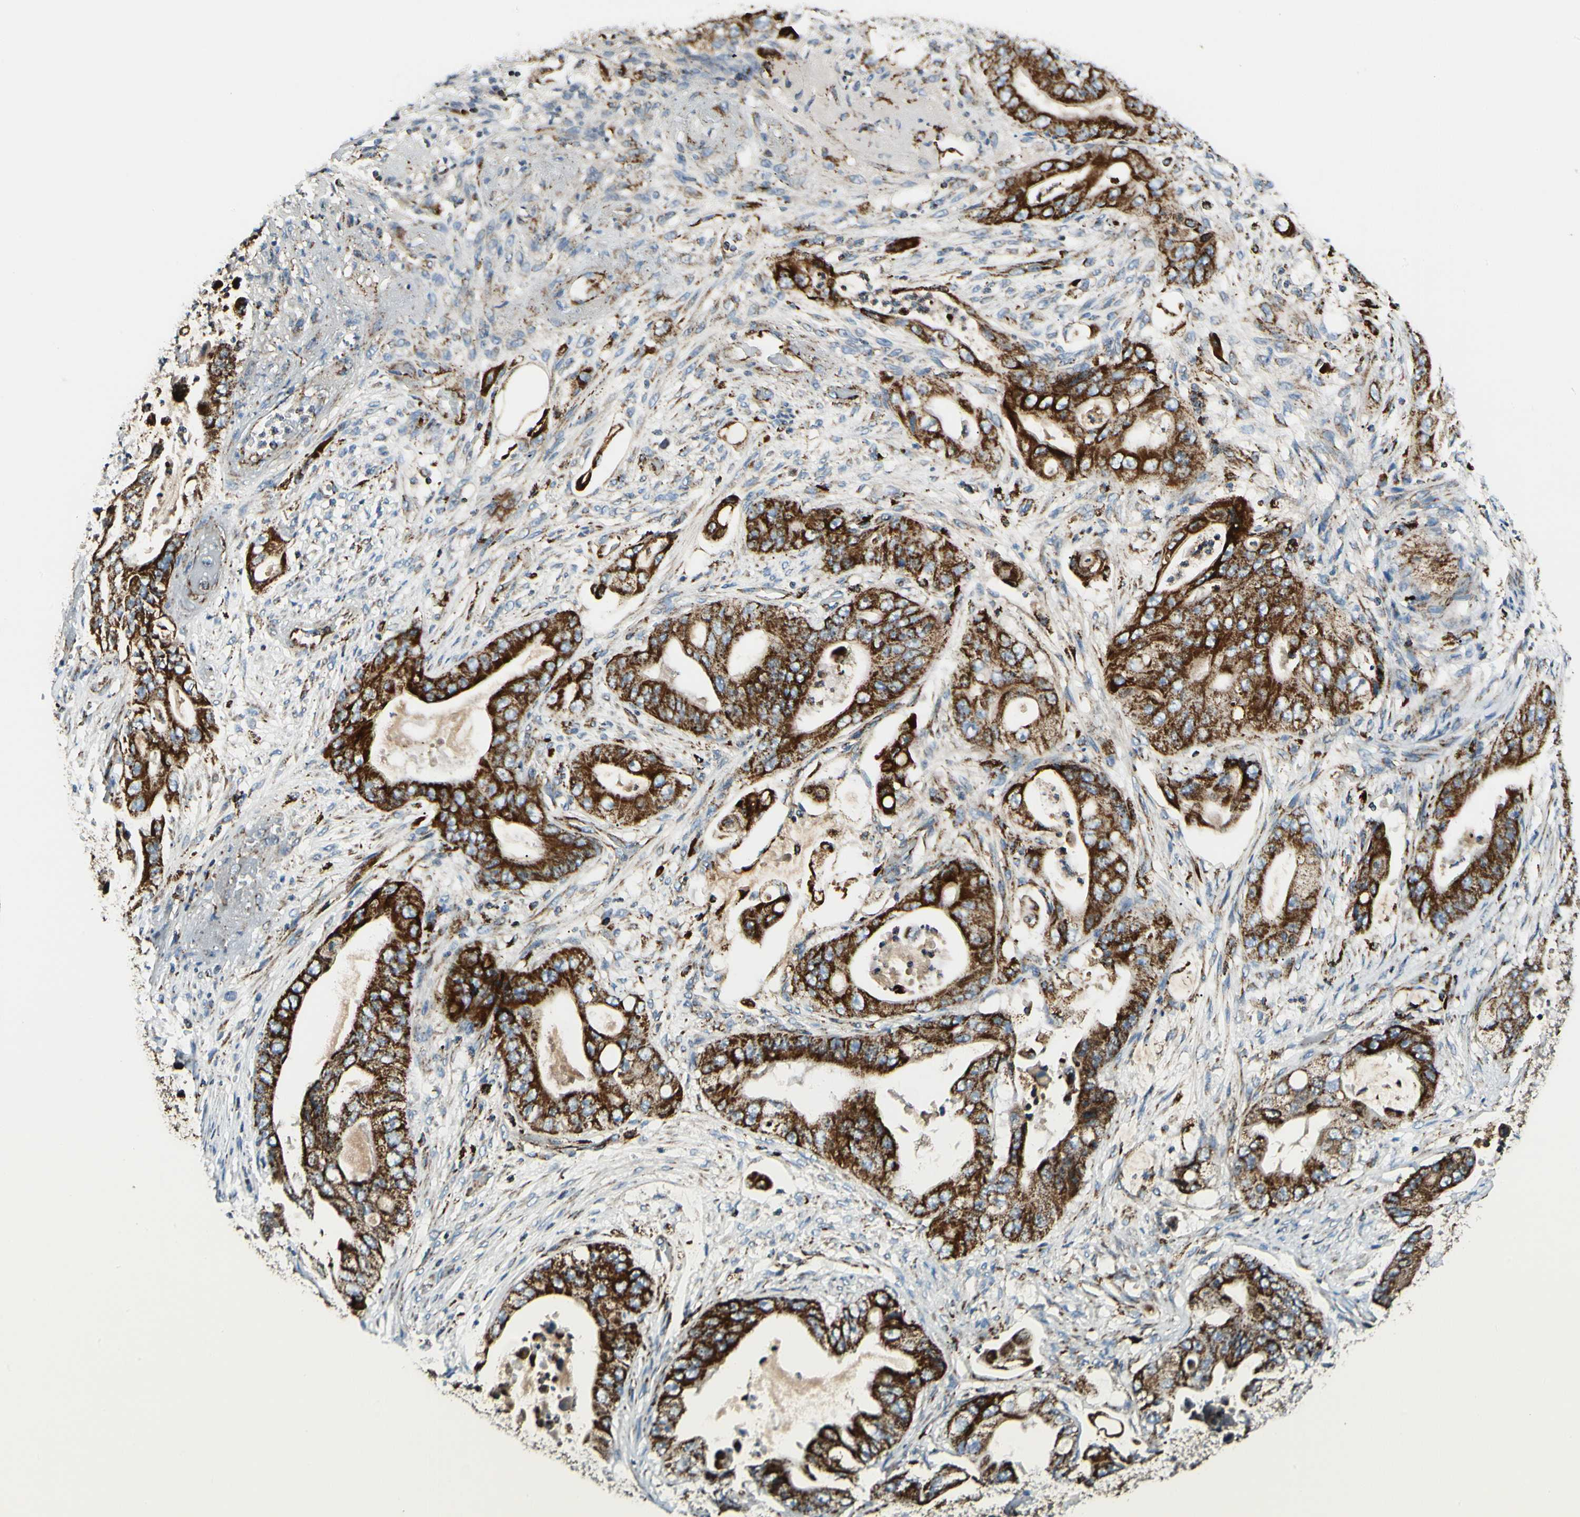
{"staining": {"intensity": "strong", "quantity": ">75%", "location": "cytoplasmic/membranous"}, "tissue": "stomach cancer", "cell_type": "Tumor cells", "image_type": "cancer", "snomed": [{"axis": "morphology", "description": "Adenocarcinoma, NOS"}, {"axis": "topography", "description": "Stomach"}], "caption": "IHC histopathology image of adenocarcinoma (stomach) stained for a protein (brown), which exhibits high levels of strong cytoplasmic/membranous expression in about >75% of tumor cells.", "gene": "ME2", "patient": {"sex": "female", "age": 73}}